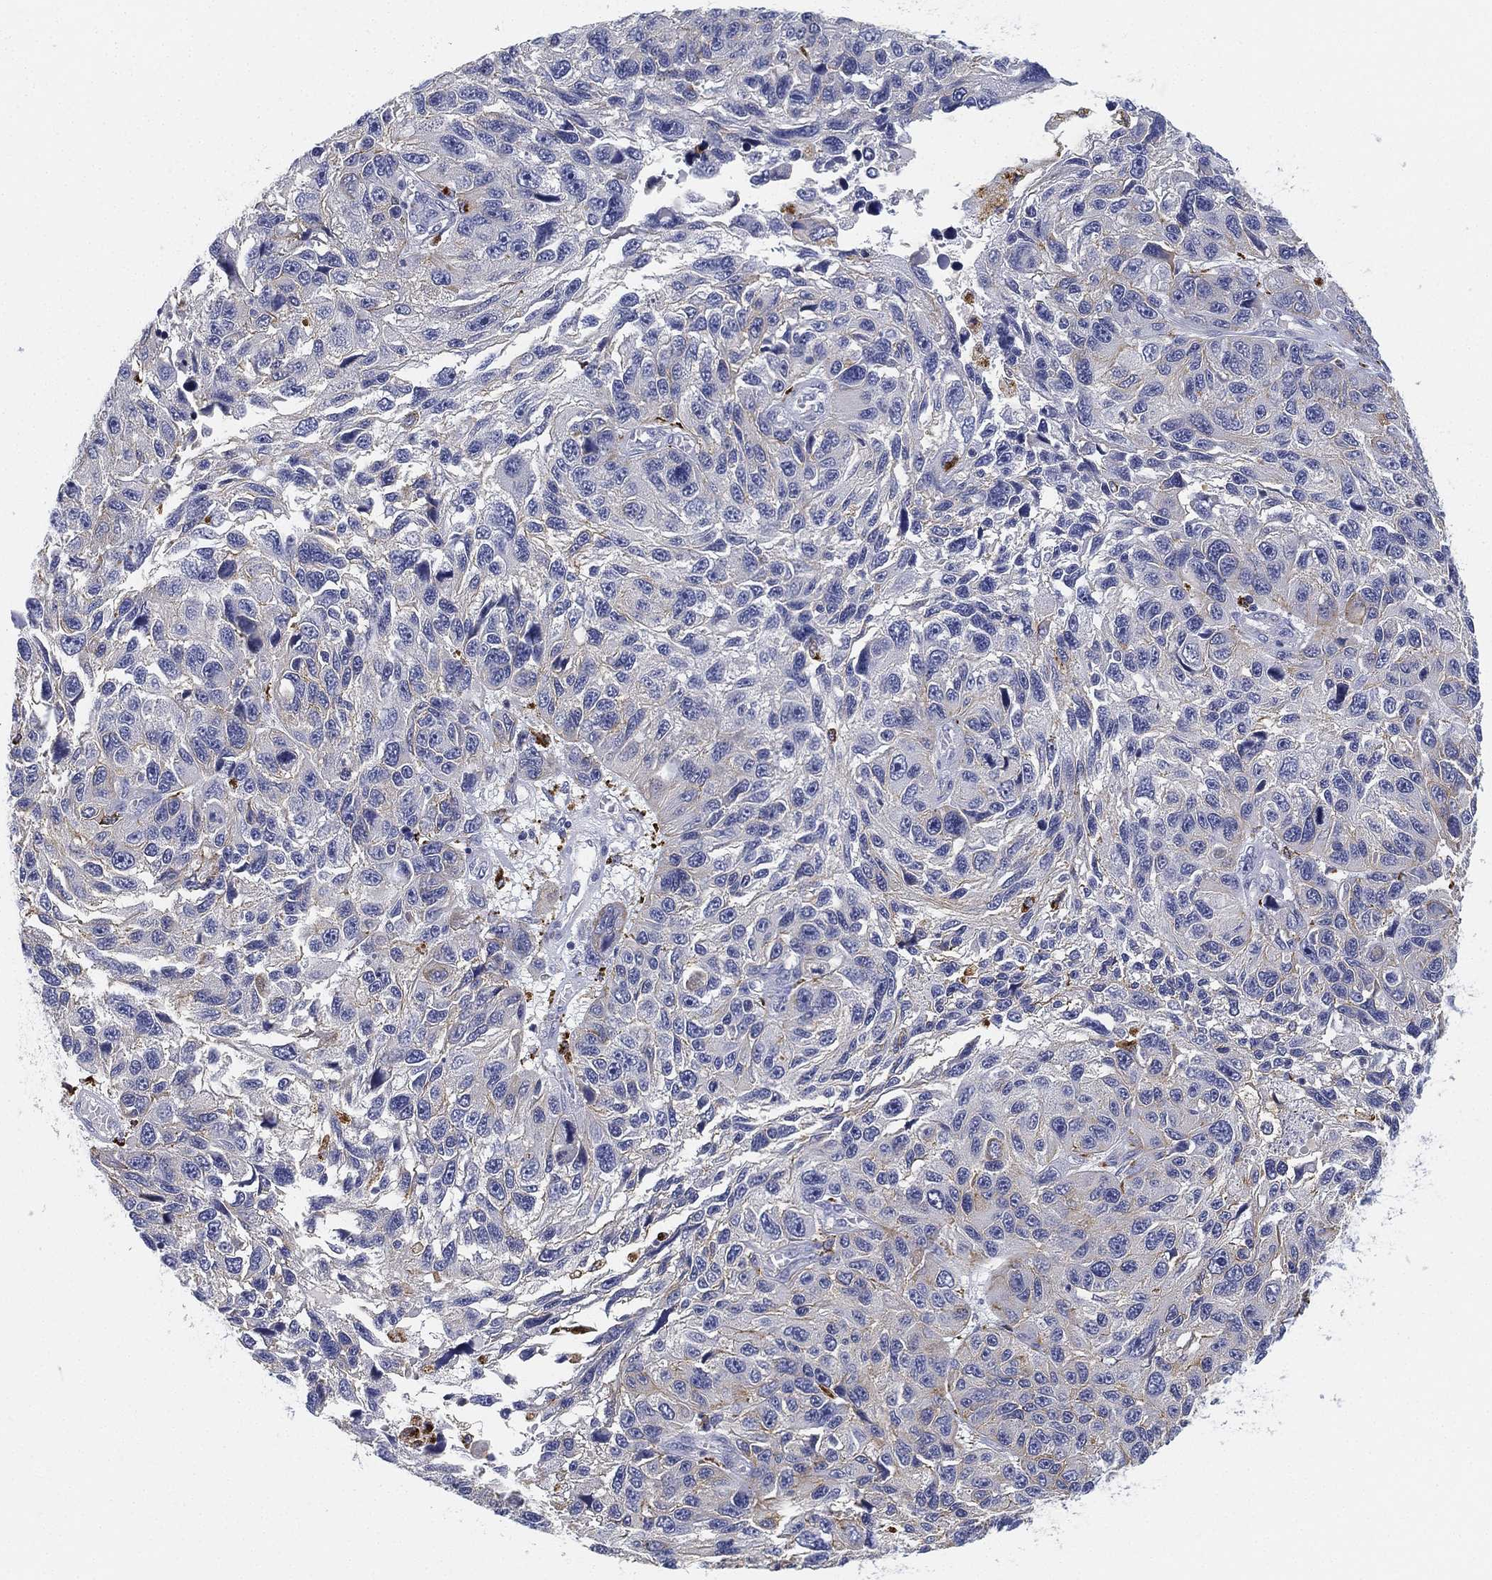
{"staining": {"intensity": "negative", "quantity": "none", "location": "none"}, "tissue": "melanoma", "cell_type": "Tumor cells", "image_type": "cancer", "snomed": [{"axis": "morphology", "description": "Malignant melanoma, NOS"}, {"axis": "topography", "description": "Skin"}], "caption": "Protein analysis of malignant melanoma demonstrates no significant expression in tumor cells. (DAB IHC visualized using brightfield microscopy, high magnification).", "gene": "NPC2", "patient": {"sex": "male", "age": 53}}